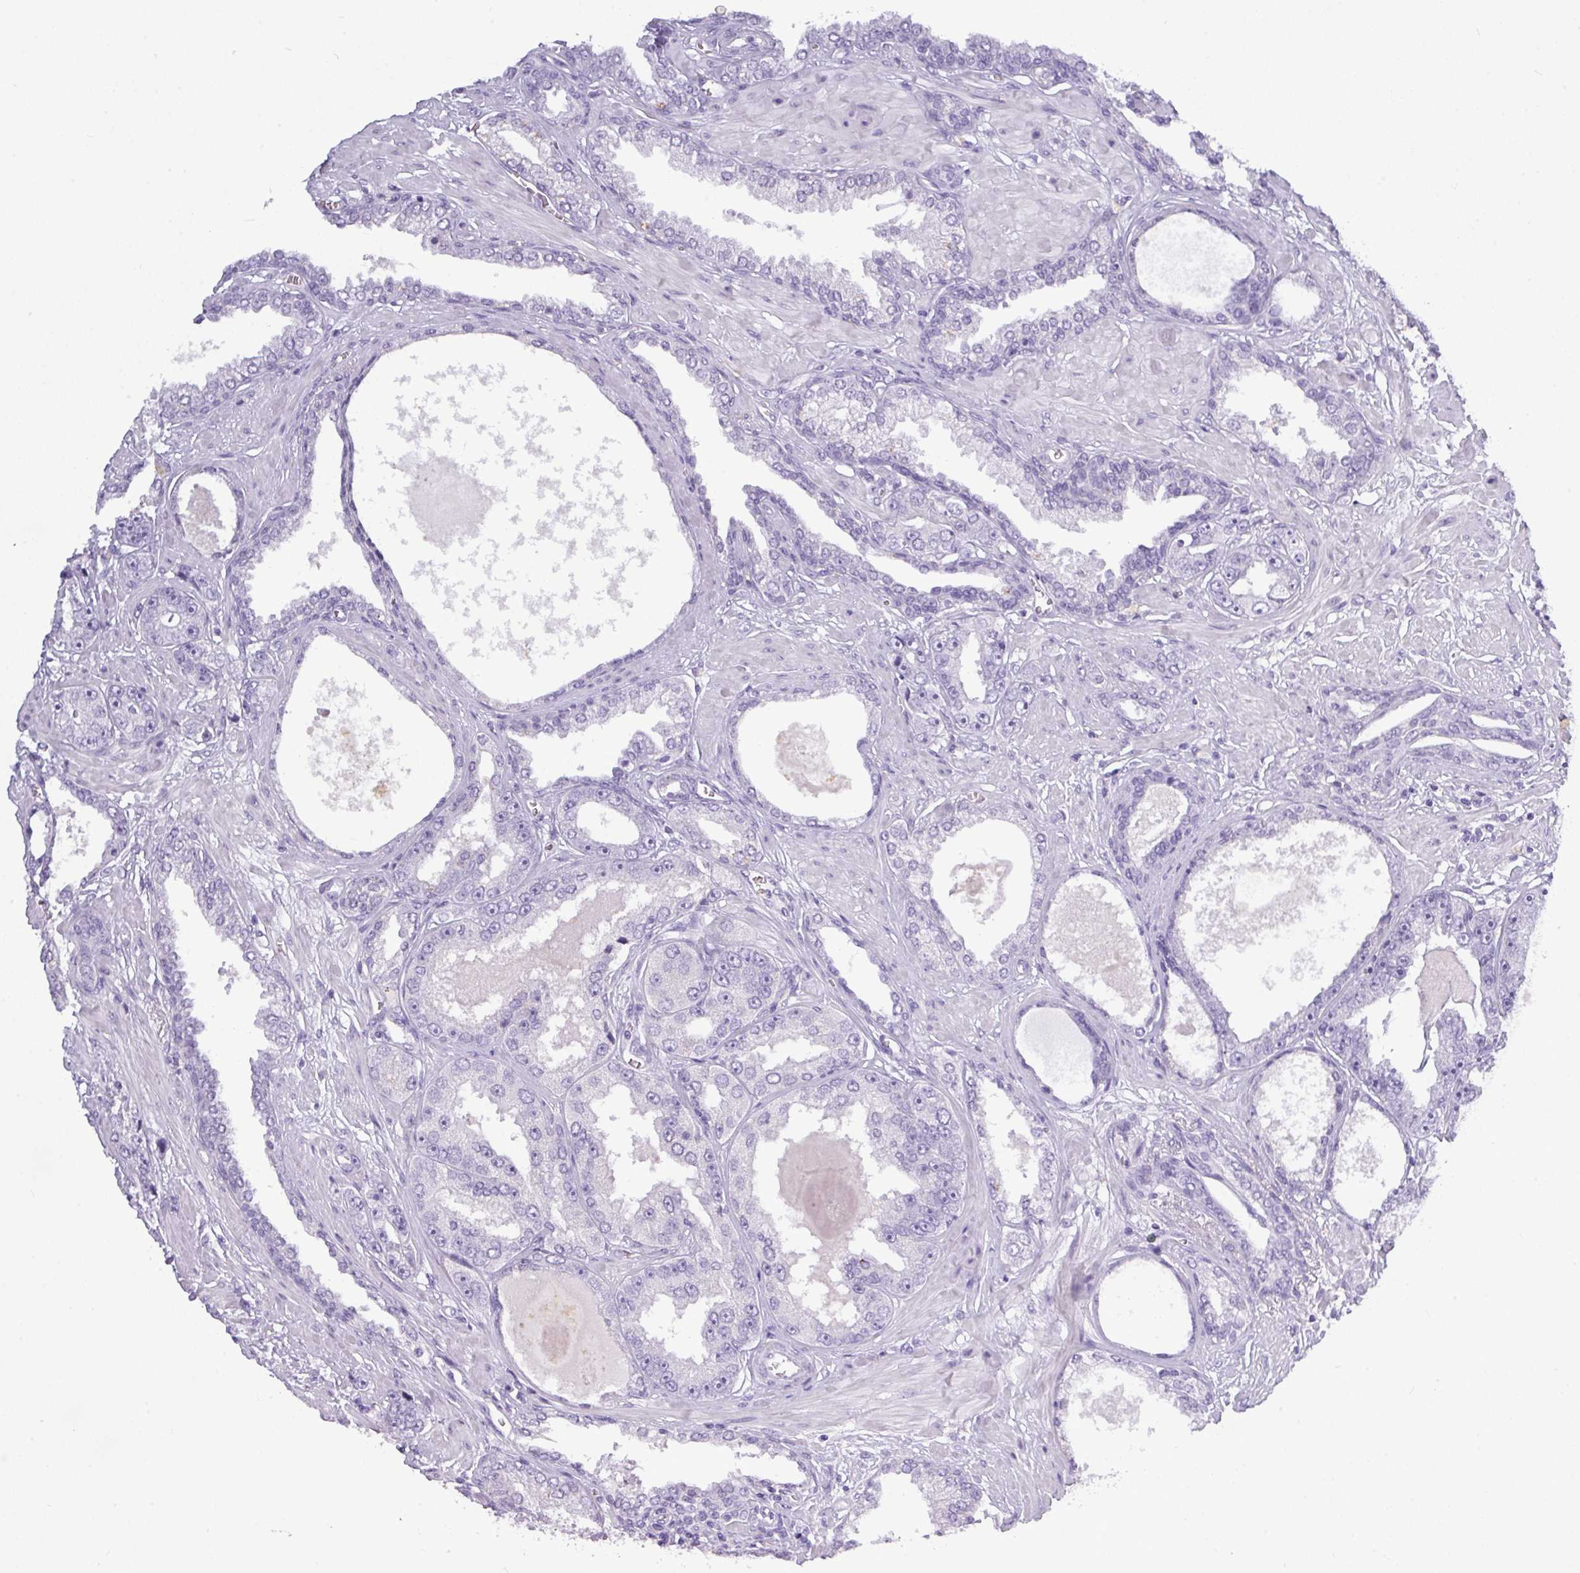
{"staining": {"intensity": "negative", "quantity": "none", "location": "none"}, "tissue": "prostate cancer", "cell_type": "Tumor cells", "image_type": "cancer", "snomed": [{"axis": "morphology", "description": "Adenocarcinoma, High grade"}, {"axis": "topography", "description": "Prostate"}], "caption": "The immunohistochemistry photomicrograph has no significant positivity in tumor cells of prostate cancer (high-grade adenocarcinoma) tissue.", "gene": "TMEM91", "patient": {"sex": "male", "age": 71}}